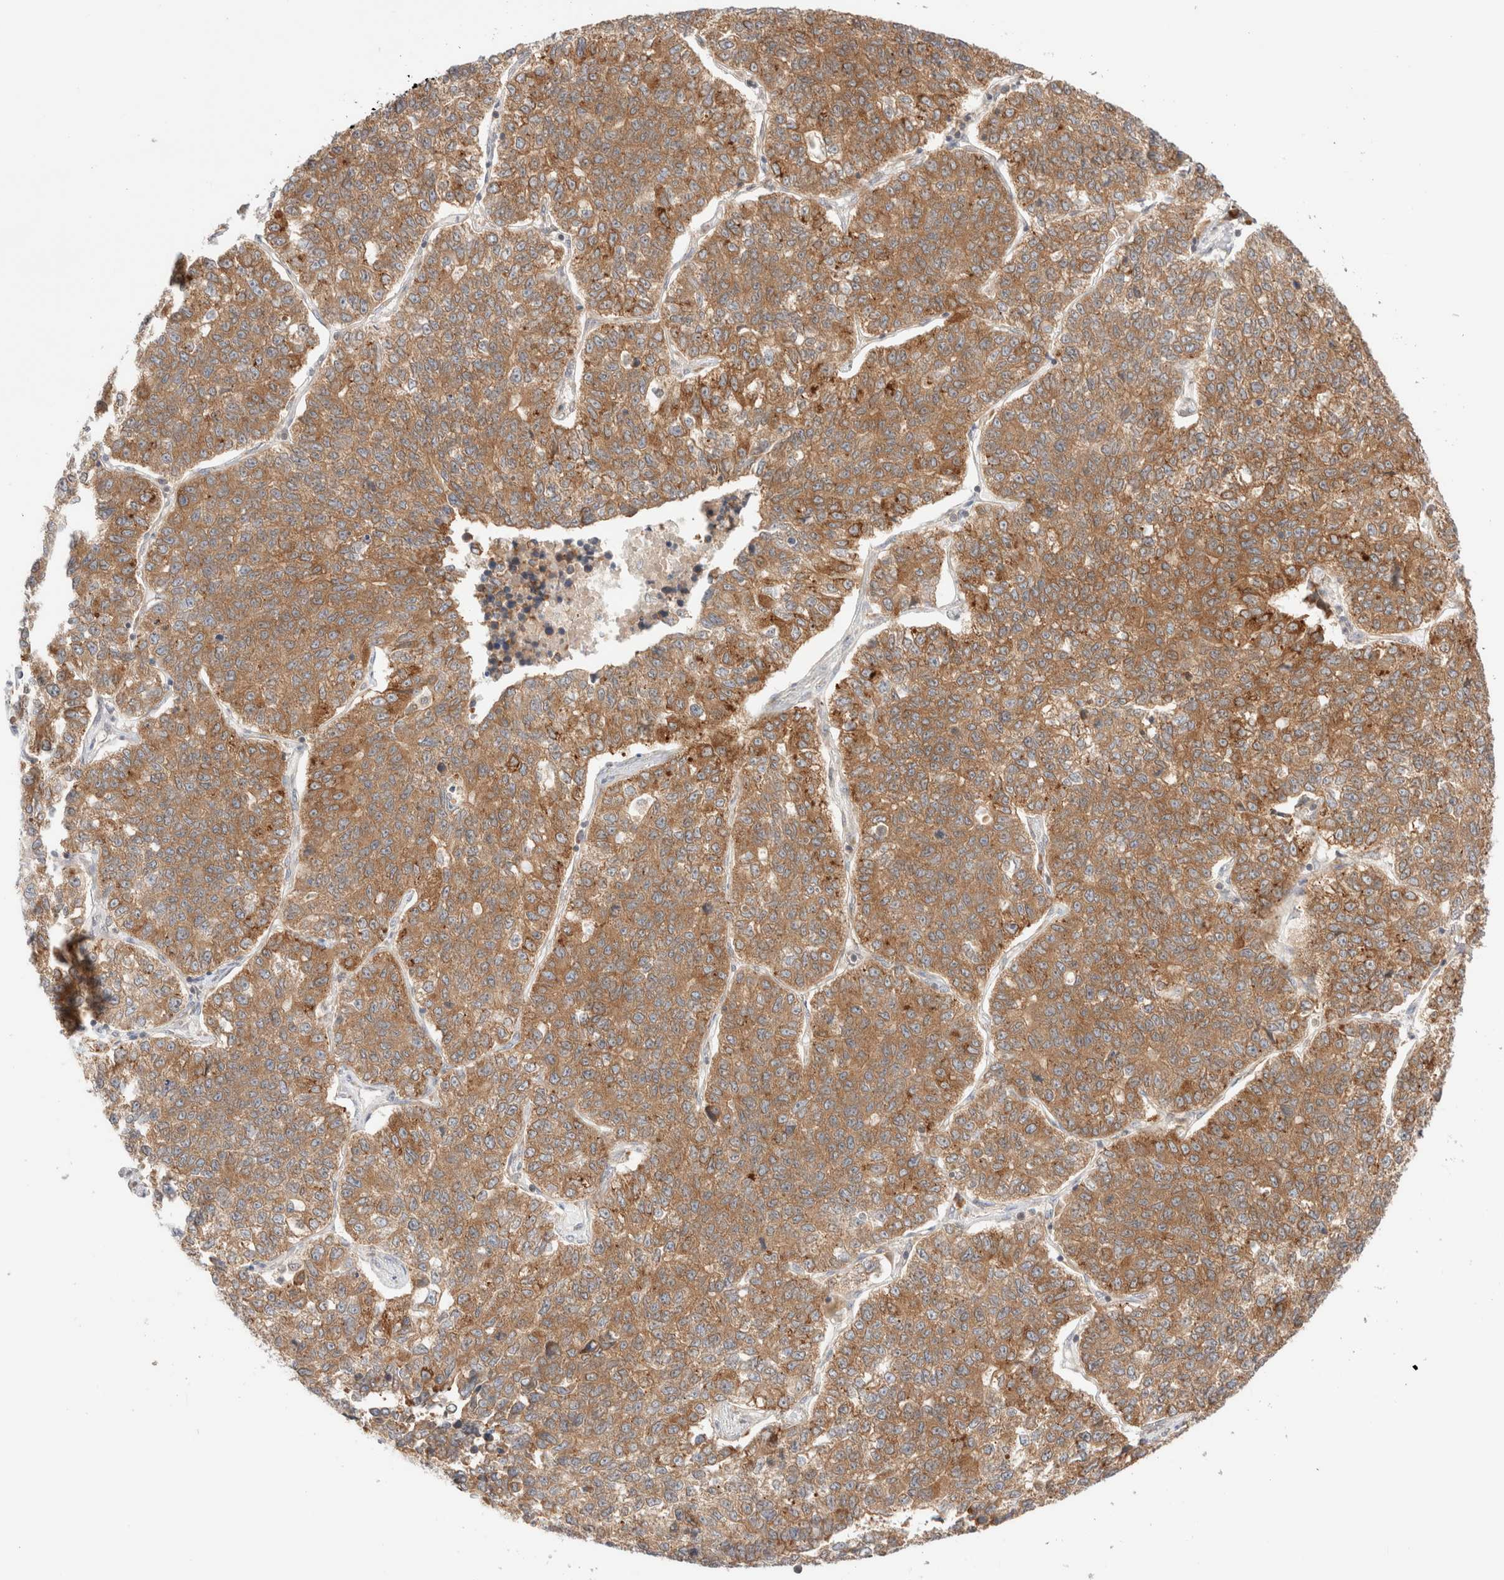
{"staining": {"intensity": "moderate", "quantity": ">75%", "location": "cytoplasmic/membranous"}, "tissue": "lung cancer", "cell_type": "Tumor cells", "image_type": "cancer", "snomed": [{"axis": "morphology", "description": "Adenocarcinoma, NOS"}, {"axis": "topography", "description": "Lung"}], "caption": "IHC photomicrograph of neoplastic tissue: lung adenocarcinoma stained using immunohistochemistry demonstrates medium levels of moderate protein expression localized specifically in the cytoplasmic/membranous of tumor cells, appearing as a cytoplasmic/membranous brown color.", "gene": "XKR4", "patient": {"sex": "male", "age": 49}}